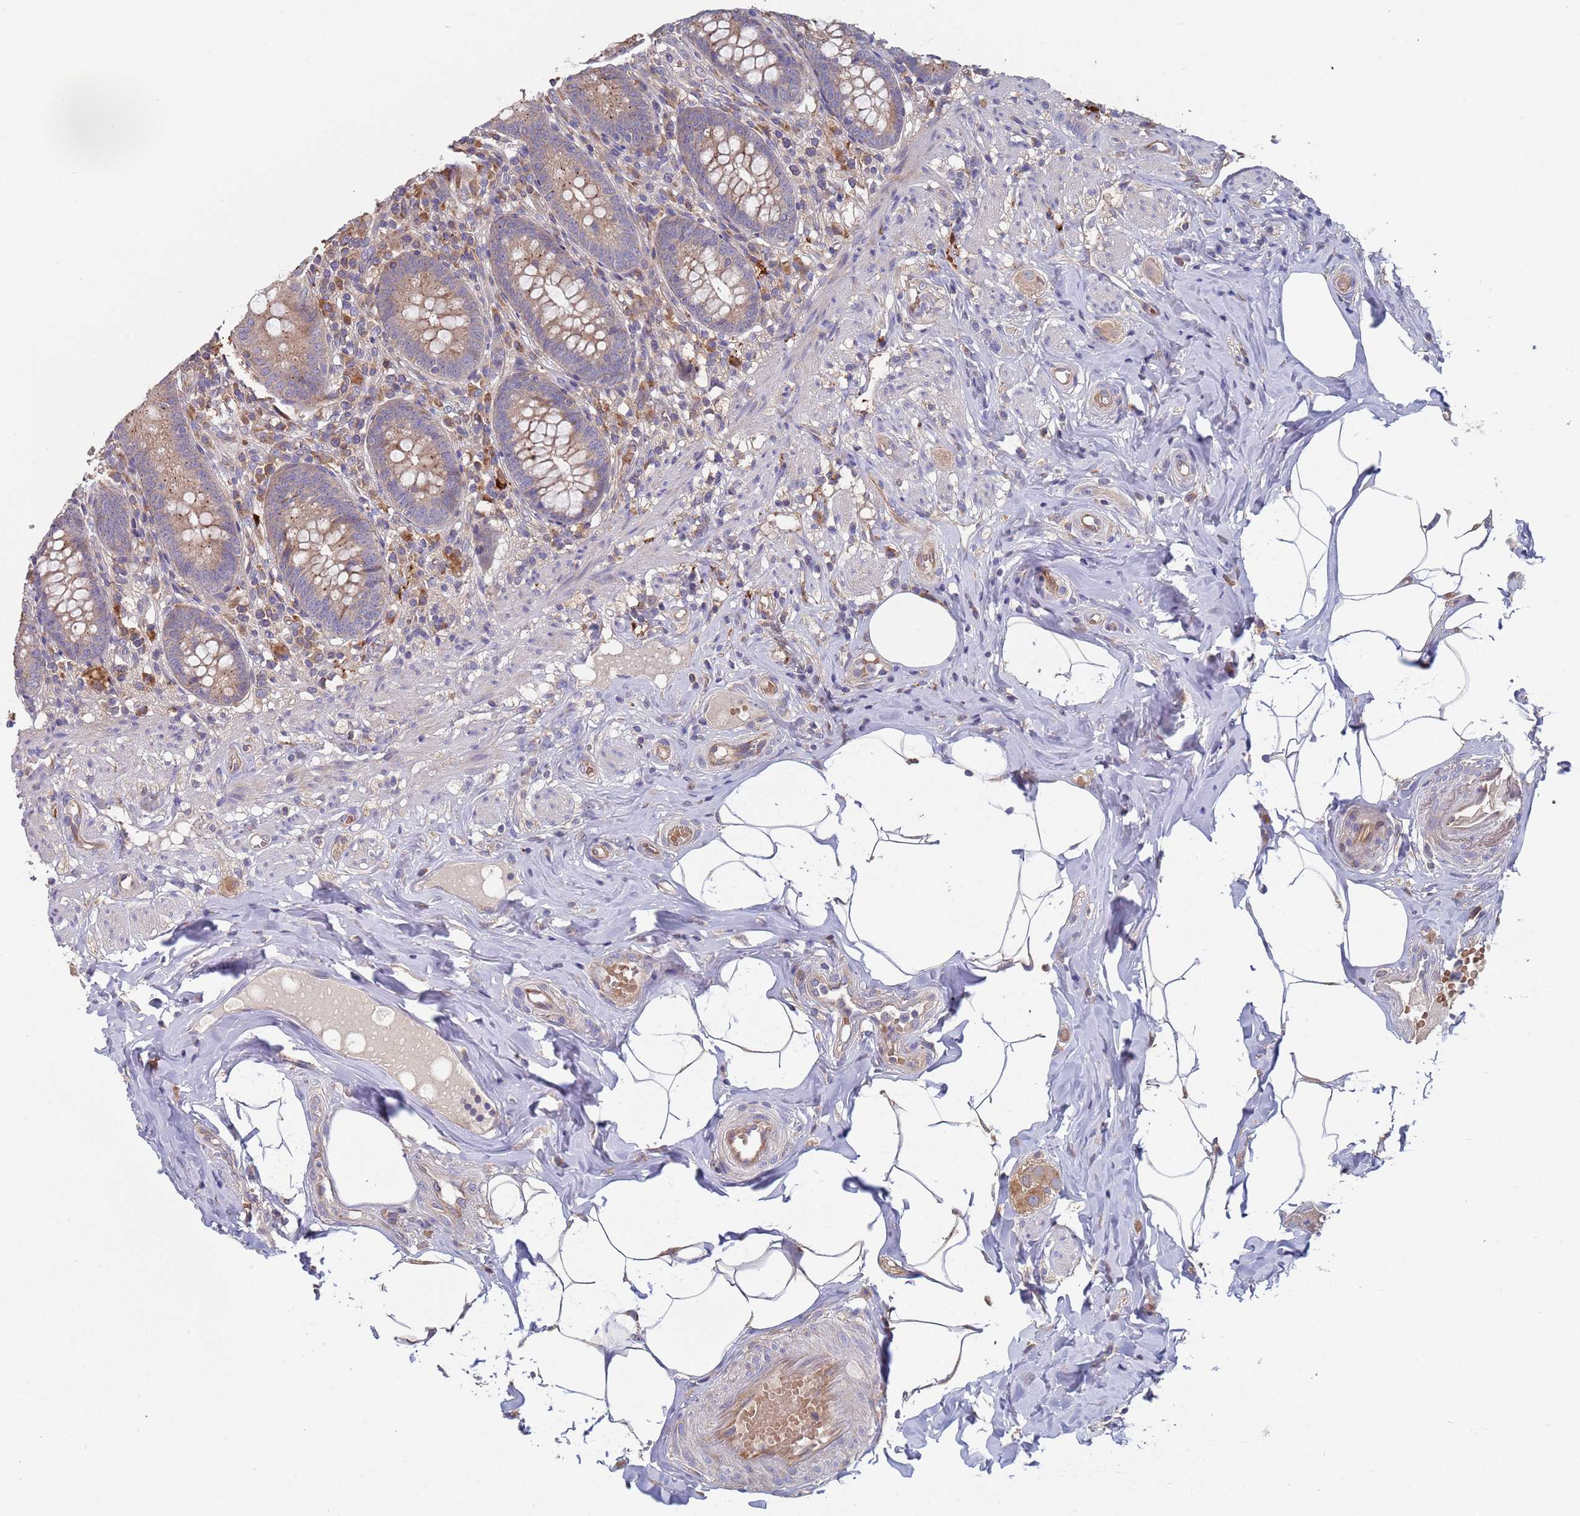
{"staining": {"intensity": "weak", "quantity": "25%-75%", "location": "cytoplasmic/membranous"}, "tissue": "appendix", "cell_type": "Glandular cells", "image_type": "normal", "snomed": [{"axis": "morphology", "description": "Normal tissue, NOS"}, {"axis": "topography", "description": "Appendix"}], "caption": "A high-resolution micrograph shows immunohistochemistry (IHC) staining of unremarkable appendix, which exhibits weak cytoplasmic/membranous positivity in about 25%-75% of glandular cells.", "gene": "MALRD1", "patient": {"sex": "male", "age": 55}}